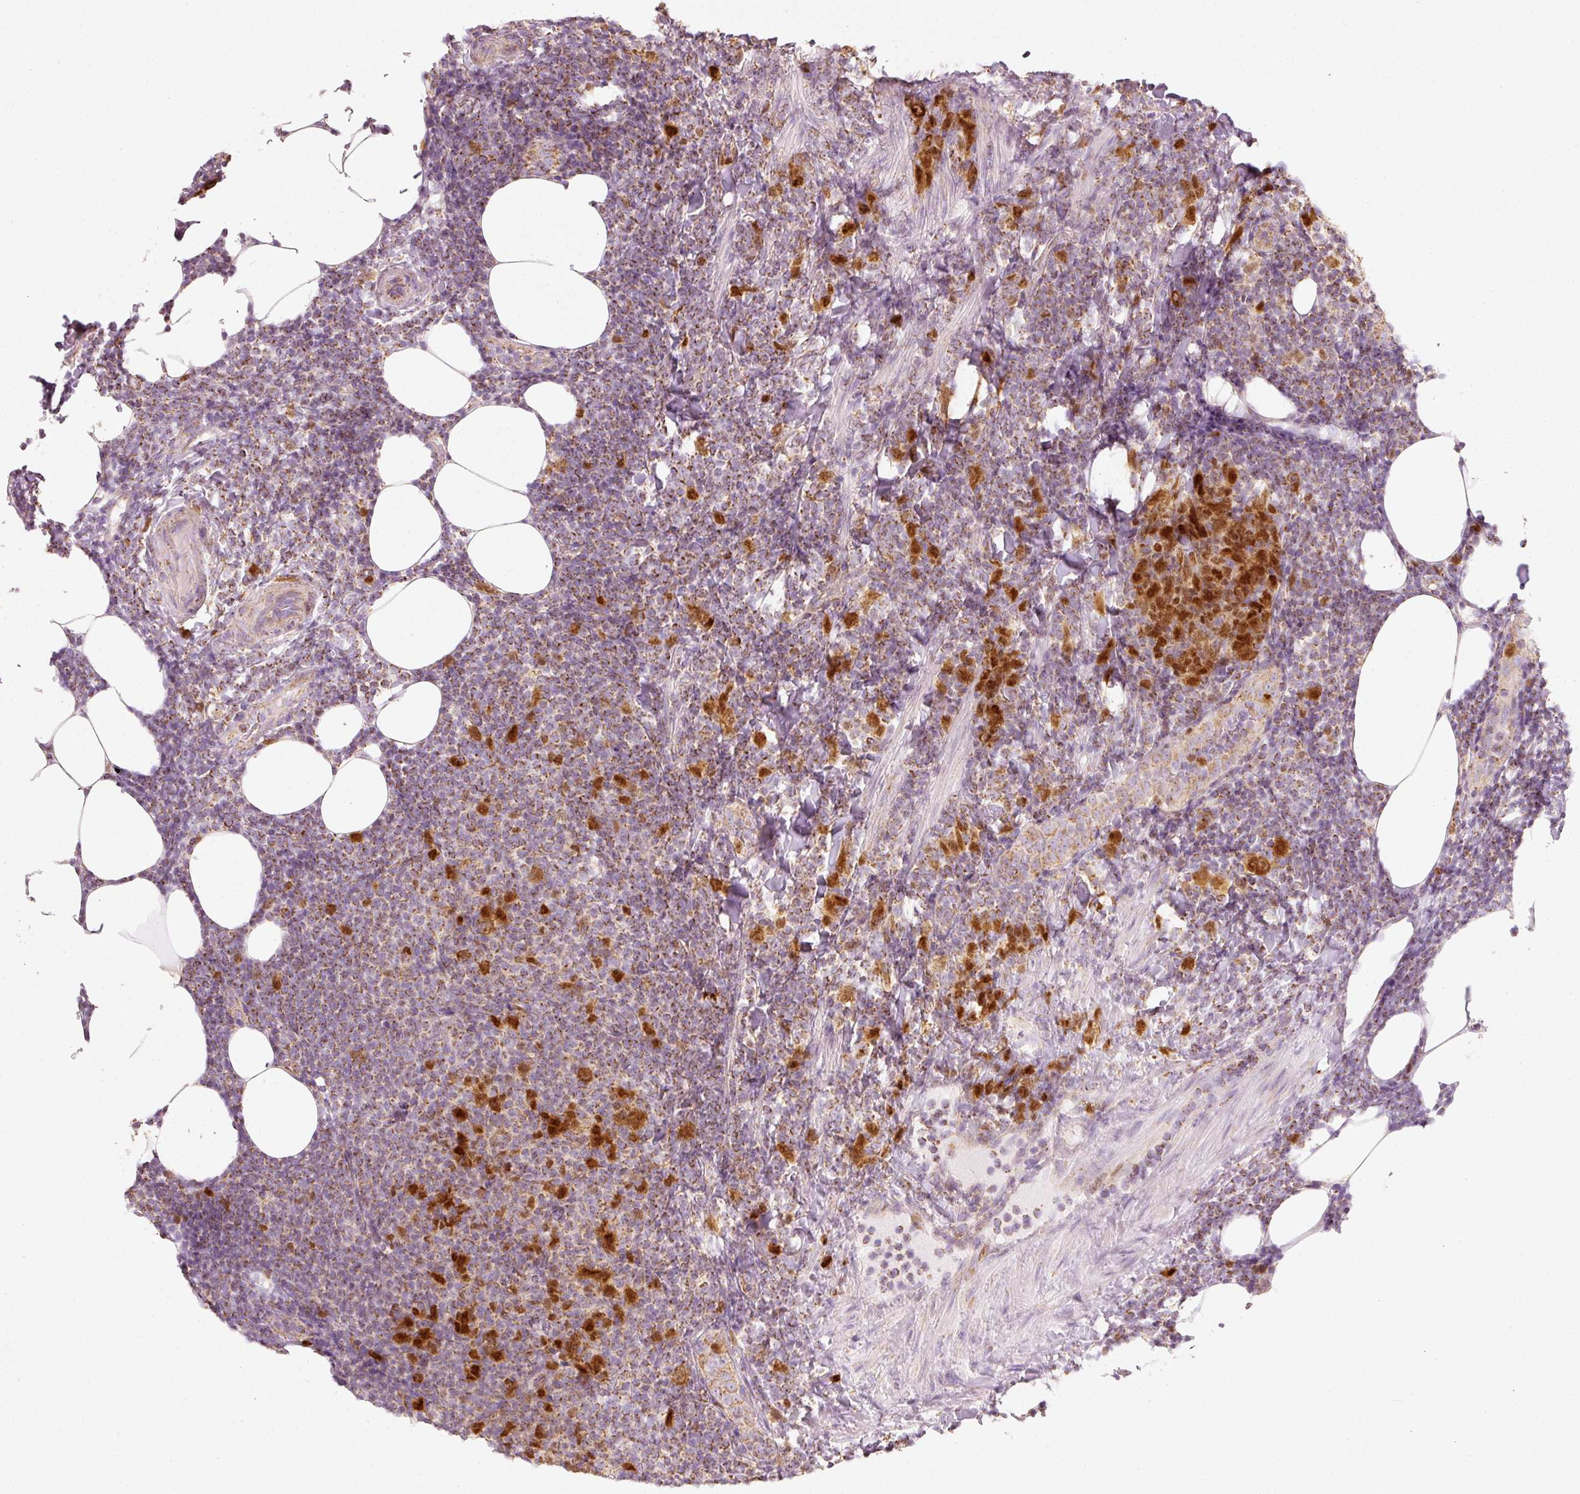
{"staining": {"intensity": "strong", "quantity": "25%-75%", "location": "nuclear"}, "tissue": "lymphoma", "cell_type": "Tumor cells", "image_type": "cancer", "snomed": [{"axis": "morphology", "description": "Malignant lymphoma, non-Hodgkin's type, Low grade"}, {"axis": "topography", "description": "Lymph node"}], "caption": "A brown stain labels strong nuclear staining of a protein in human lymphoma tumor cells.", "gene": "DUT", "patient": {"sex": "male", "age": 66}}